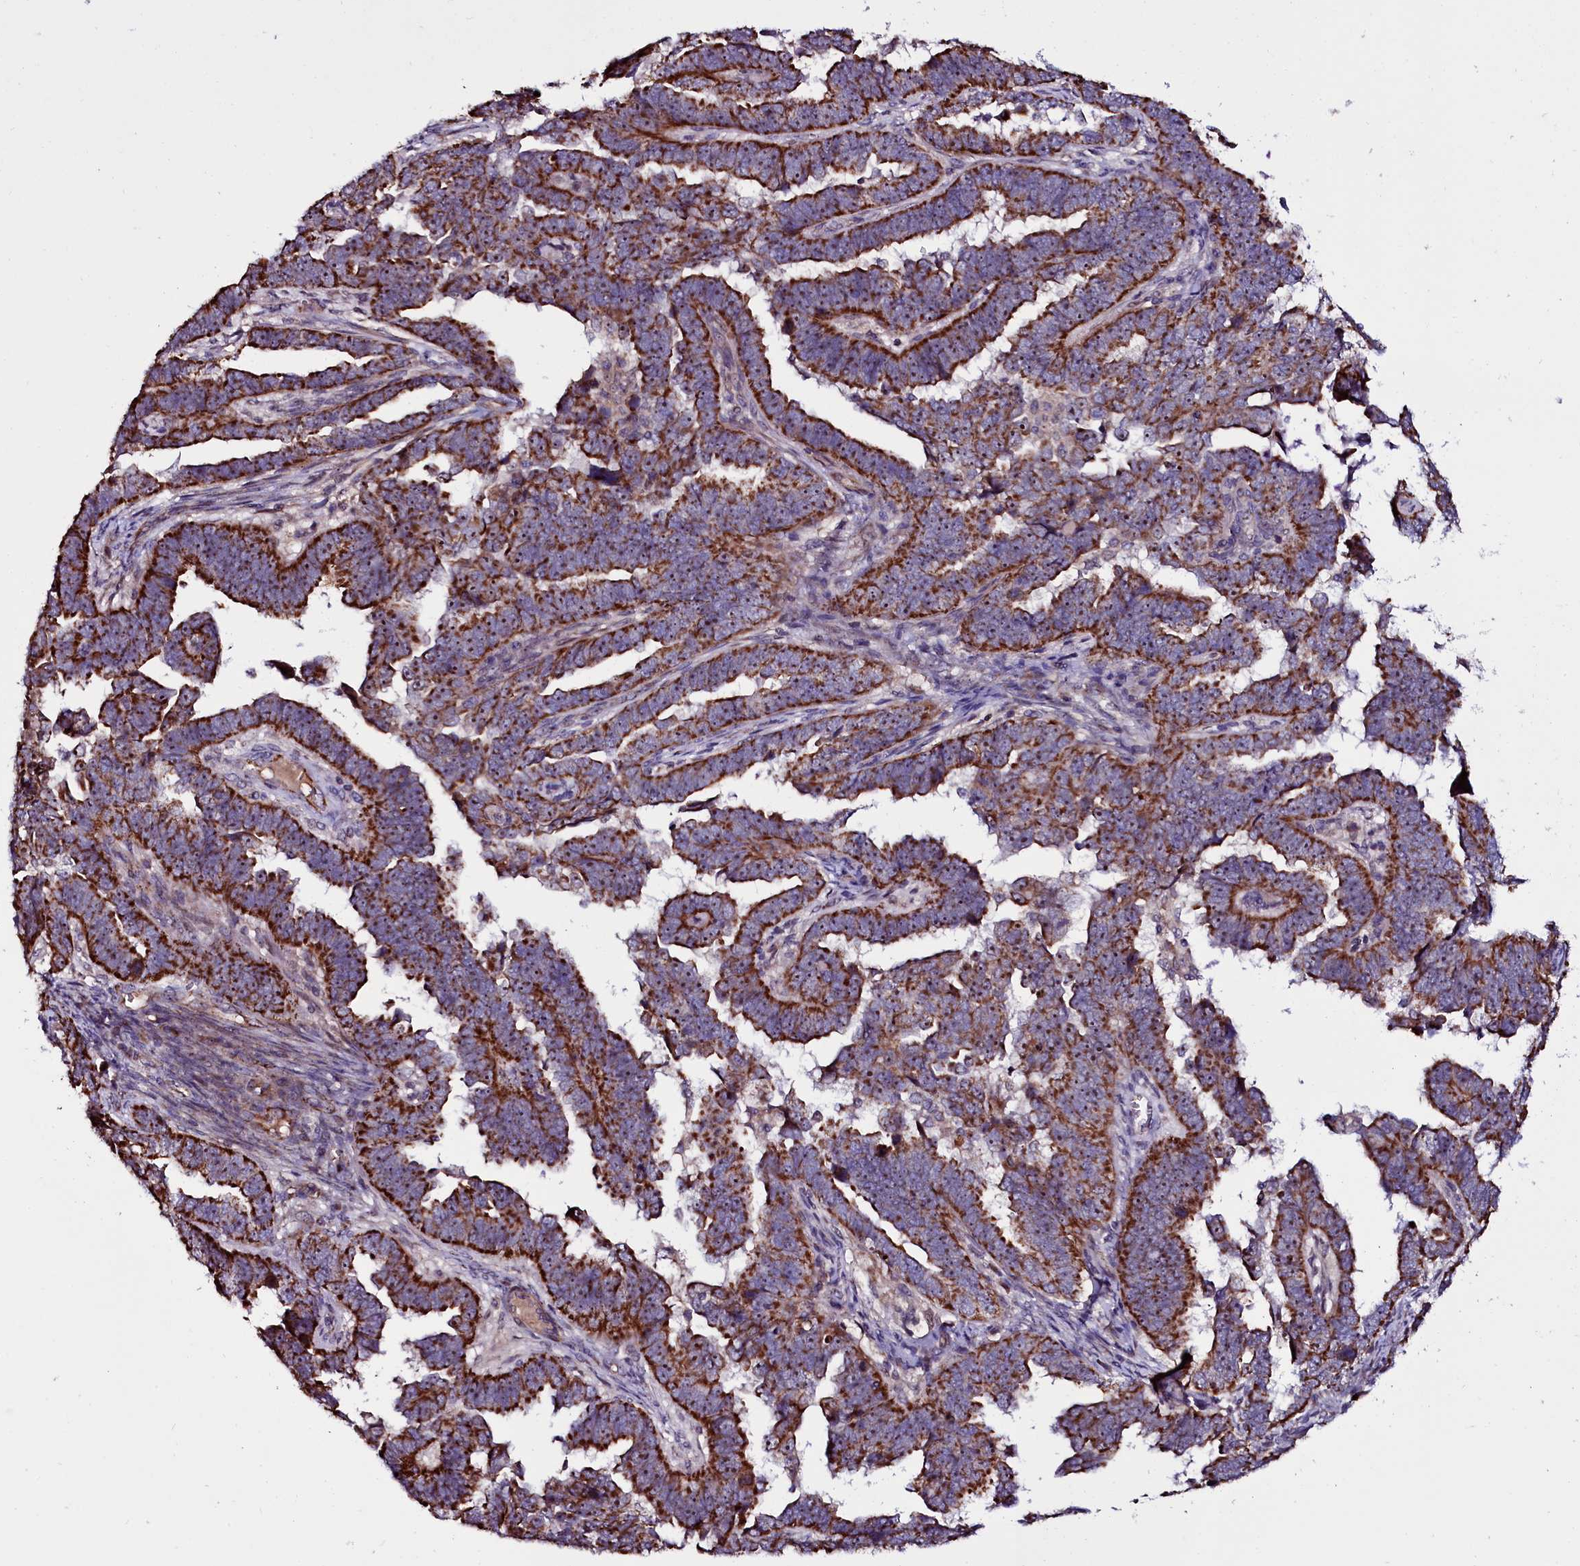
{"staining": {"intensity": "strong", "quantity": ">75%", "location": "cytoplasmic/membranous"}, "tissue": "endometrial cancer", "cell_type": "Tumor cells", "image_type": "cancer", "snomed": [{"axis": "morphology", "description": "Adenocarcinoma, NOS"}, {"axis": "topography", "description": "Endometrium"}], "caption": "A brown stain shows strong cytoplasmic/membranous positivity of a protein in human adenocarcinoma (endometrial) tumor cells.", "gene": "NAA80", "patient": {"sex": "female", "age": 75}}